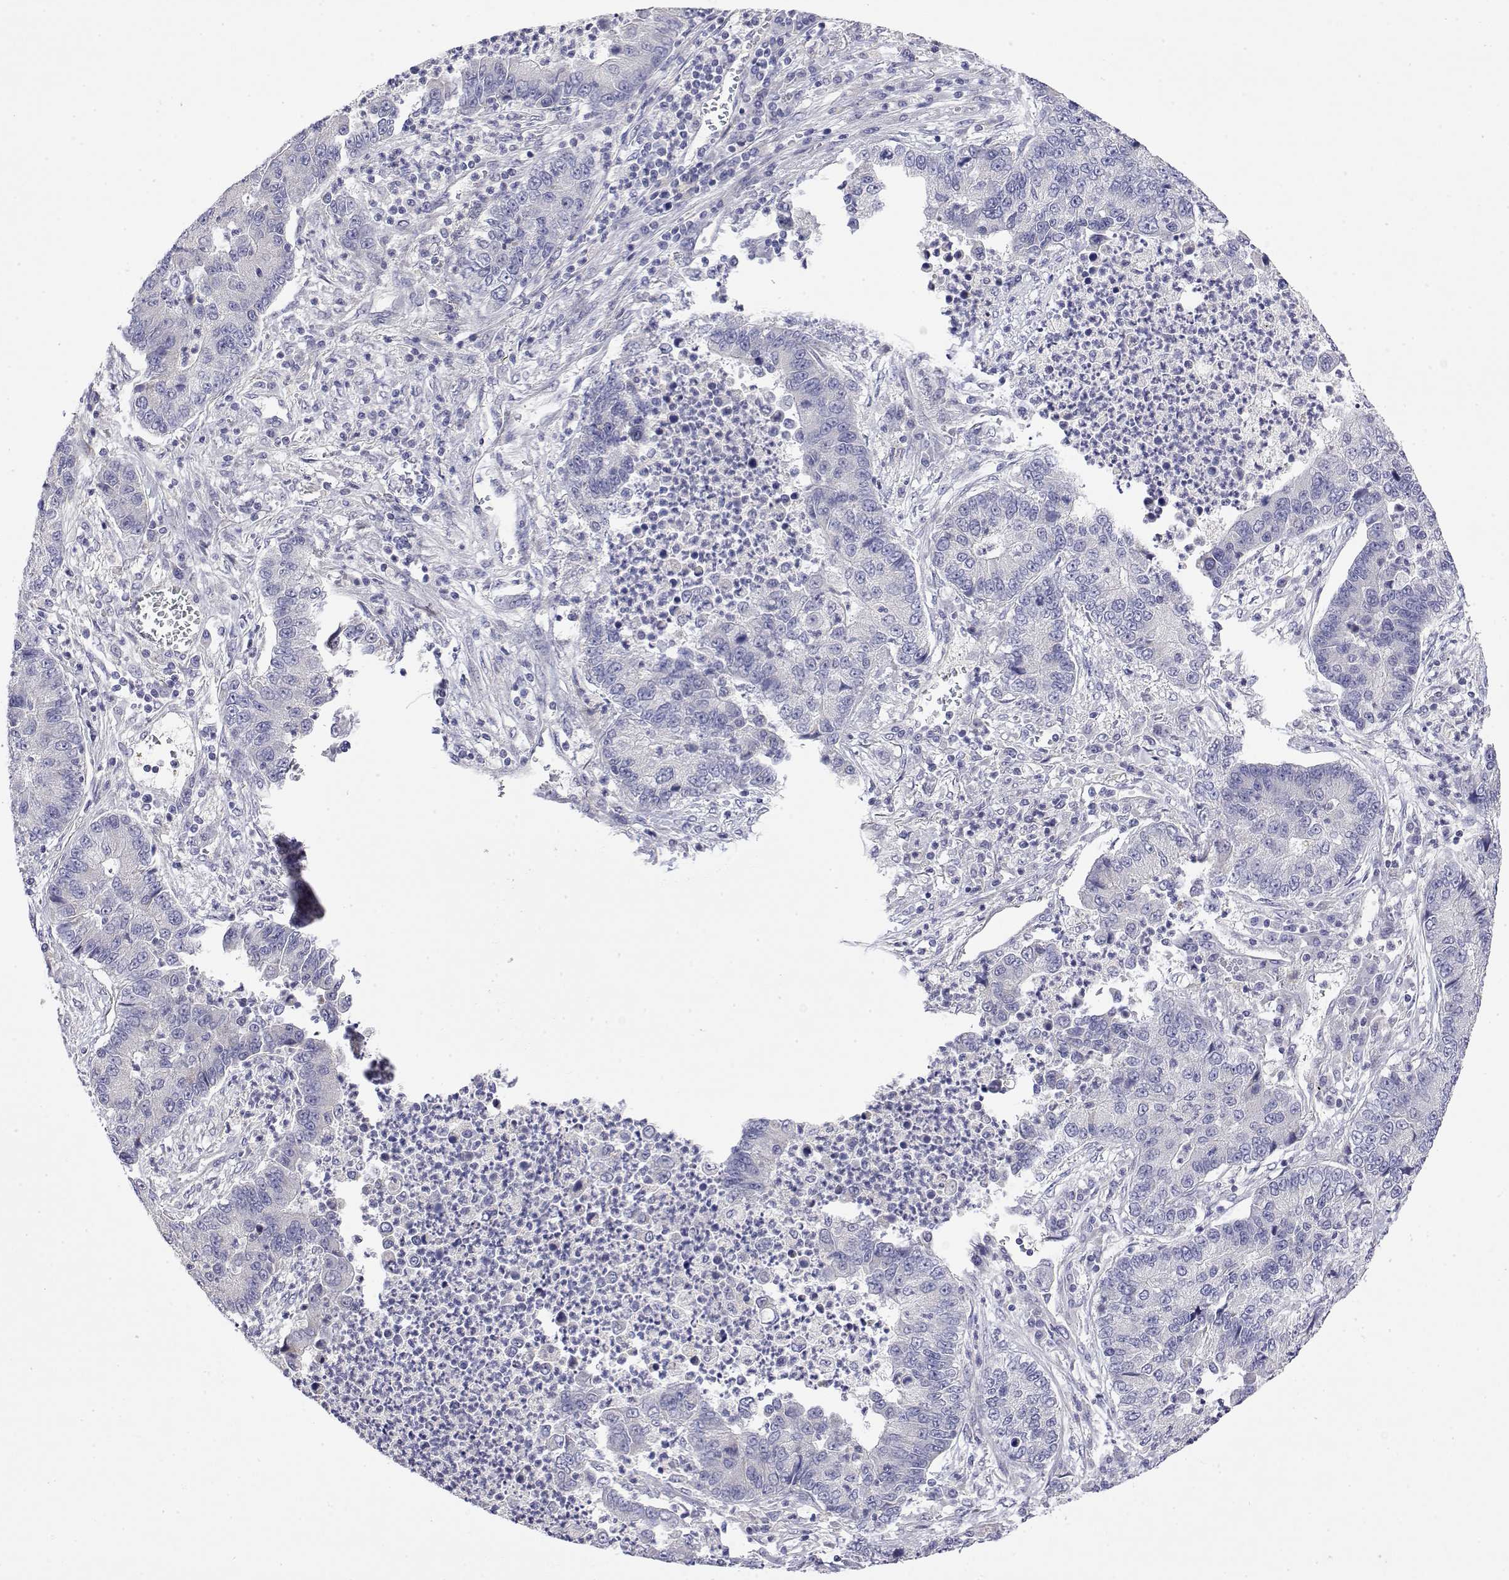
{"staining": {"intensity": "negative", "quantity": "none", "location": "none"}, "tissue": "lung cancer", "cell_type": "Tumor cells", "image_type": "cancer", "snomed": [{"axis": "morphology", "description": "Adenocarcinoma, NOS"}, {"axis": "topography", "description": "Lung"}], "caption": "The image reveals no staining of tumor cells in adenocarcinoma (lung). (Brightfield microscopy of DAB immunohistochemistry (IHC) at high magnification).", "gene": "GGACT", "patient": {"sex": "female", "age": 57}}